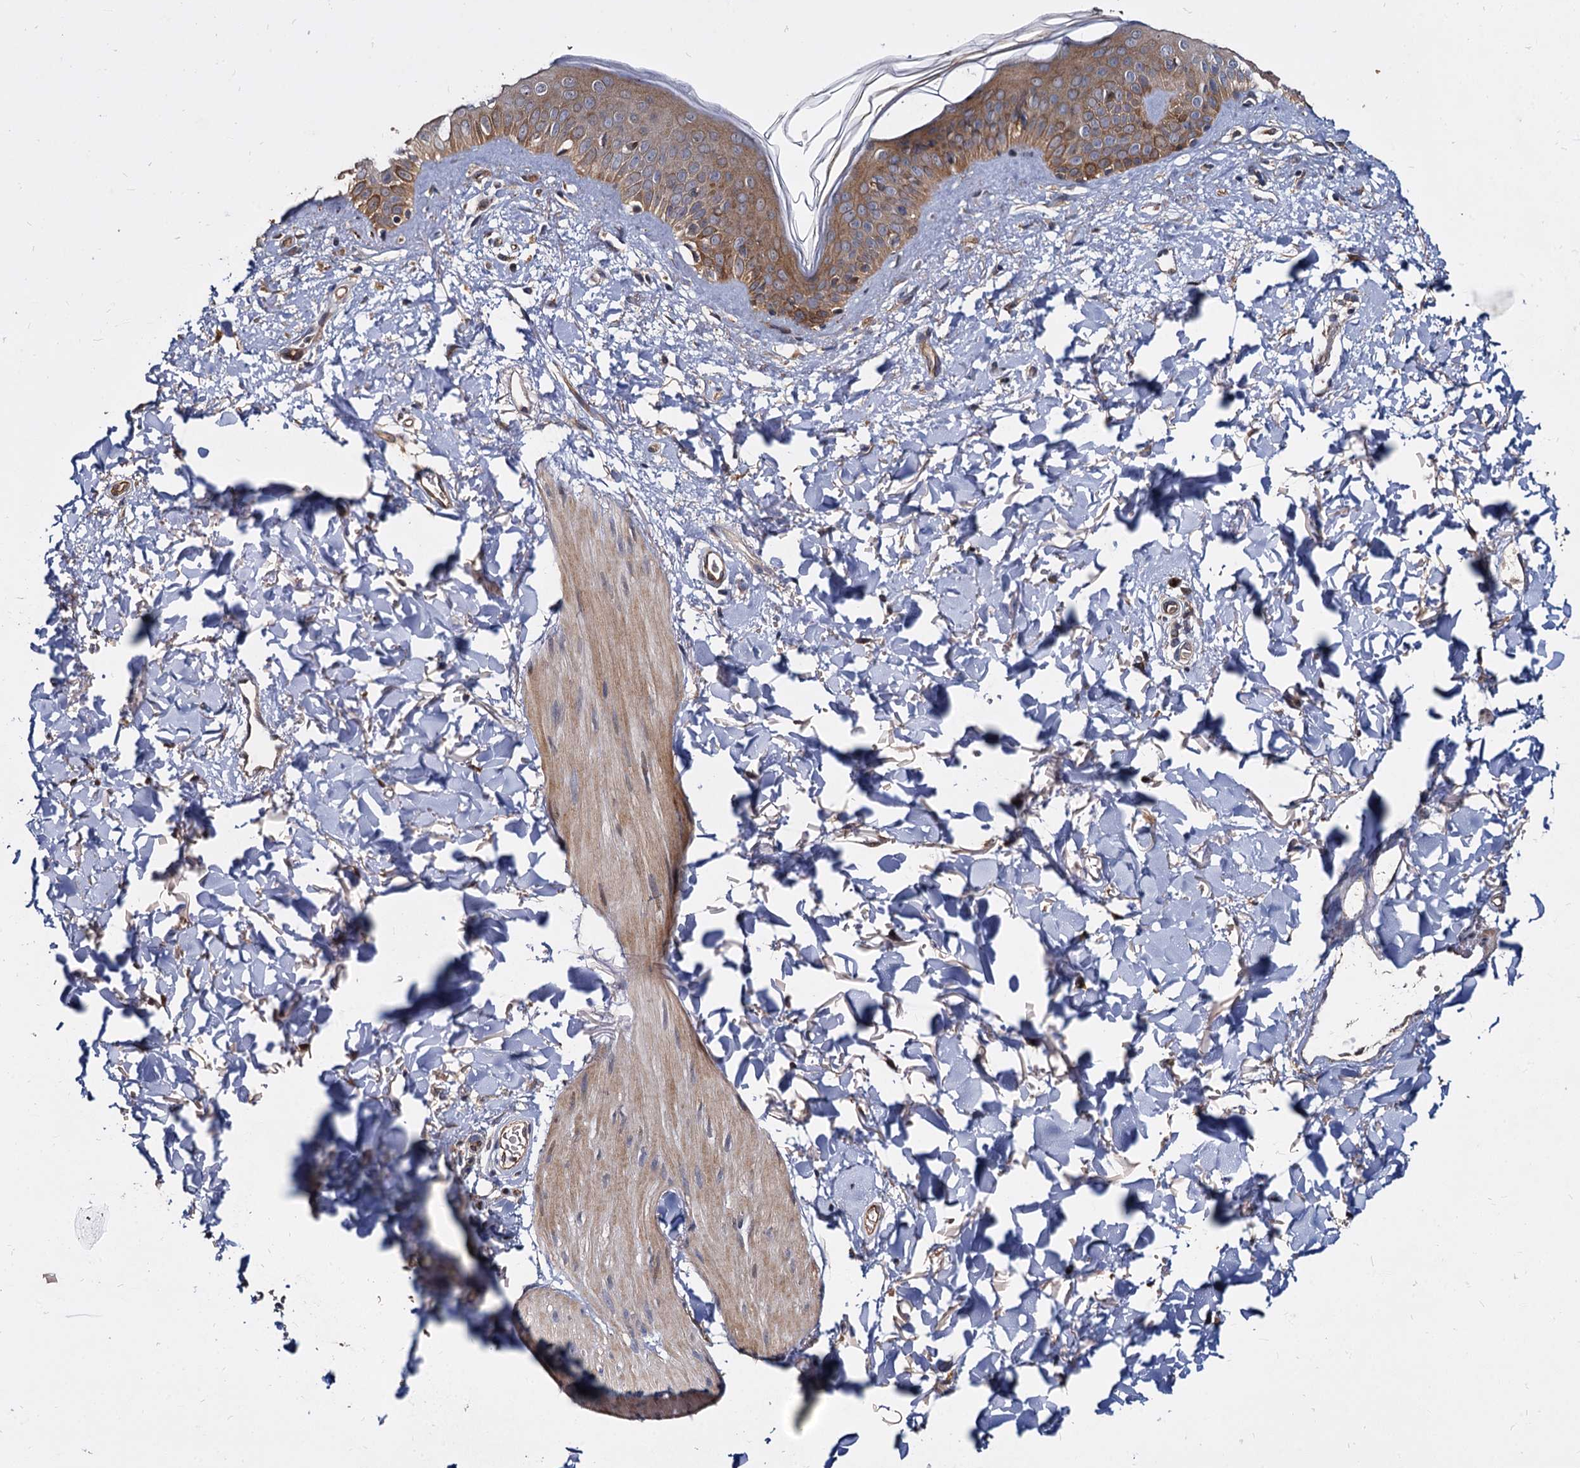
{"staining": {"intensity": "weak", "quantity": ">75%", "location": "cytoplasmic/membranous"}, "tissue": "skin", "cell_type": "Fibroblasts", "image_type": "normal", "snomed": [{"axis": "morphology", "description": "Normal tissue, NOS"}, {"axis": "topography", "description": "Skin"}], "caption": "Unremarkable skin shows weak cytoplasmic/membranous staining in about >75% of fibroblasts, visualized by immunohistochemistry.", "gene": "WWC3", "patient": {"sex": "female", "age": 58}}